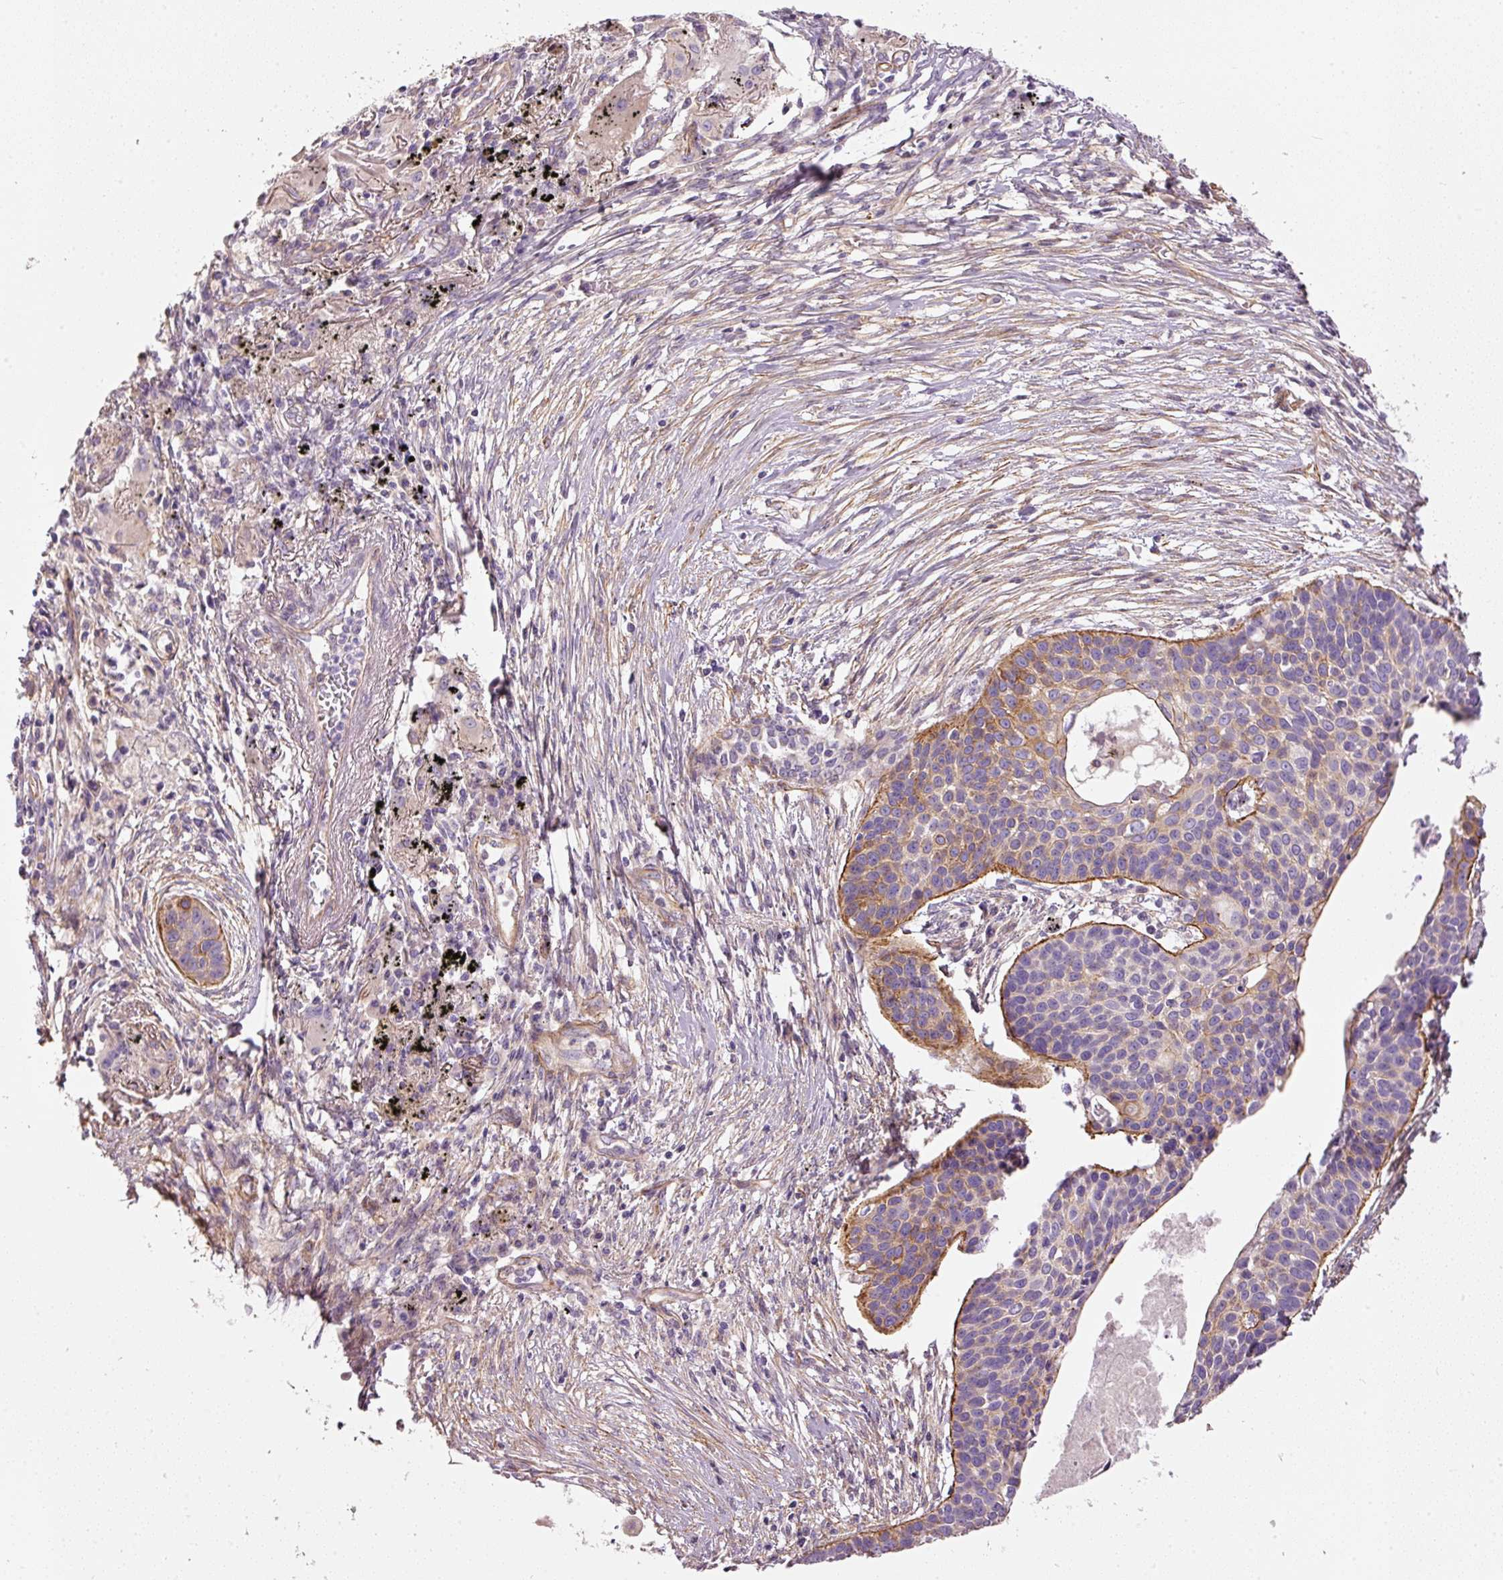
{"staining": {"intensity": "moderate", "quantity": "25%-75%", "location": "cytoplasmic/membranous"}, "tissue": "lung cancer", "cell_type": "Tumor cells", "image_type": "cancer", "snomed": [{"axis": "morphology", "description": "Squamous cell carcinoma, NOS"}, {"axis": "topography", "description": "Lung"}], "caption": "This is an image of IHC staining of lung cancer (squamous cell carcinoma), which shows moderate positivity in the cytoplasmic/membranous of tumor cells.", "gene": "OSR2", "patient": {"sex": "male", "age": 71}}